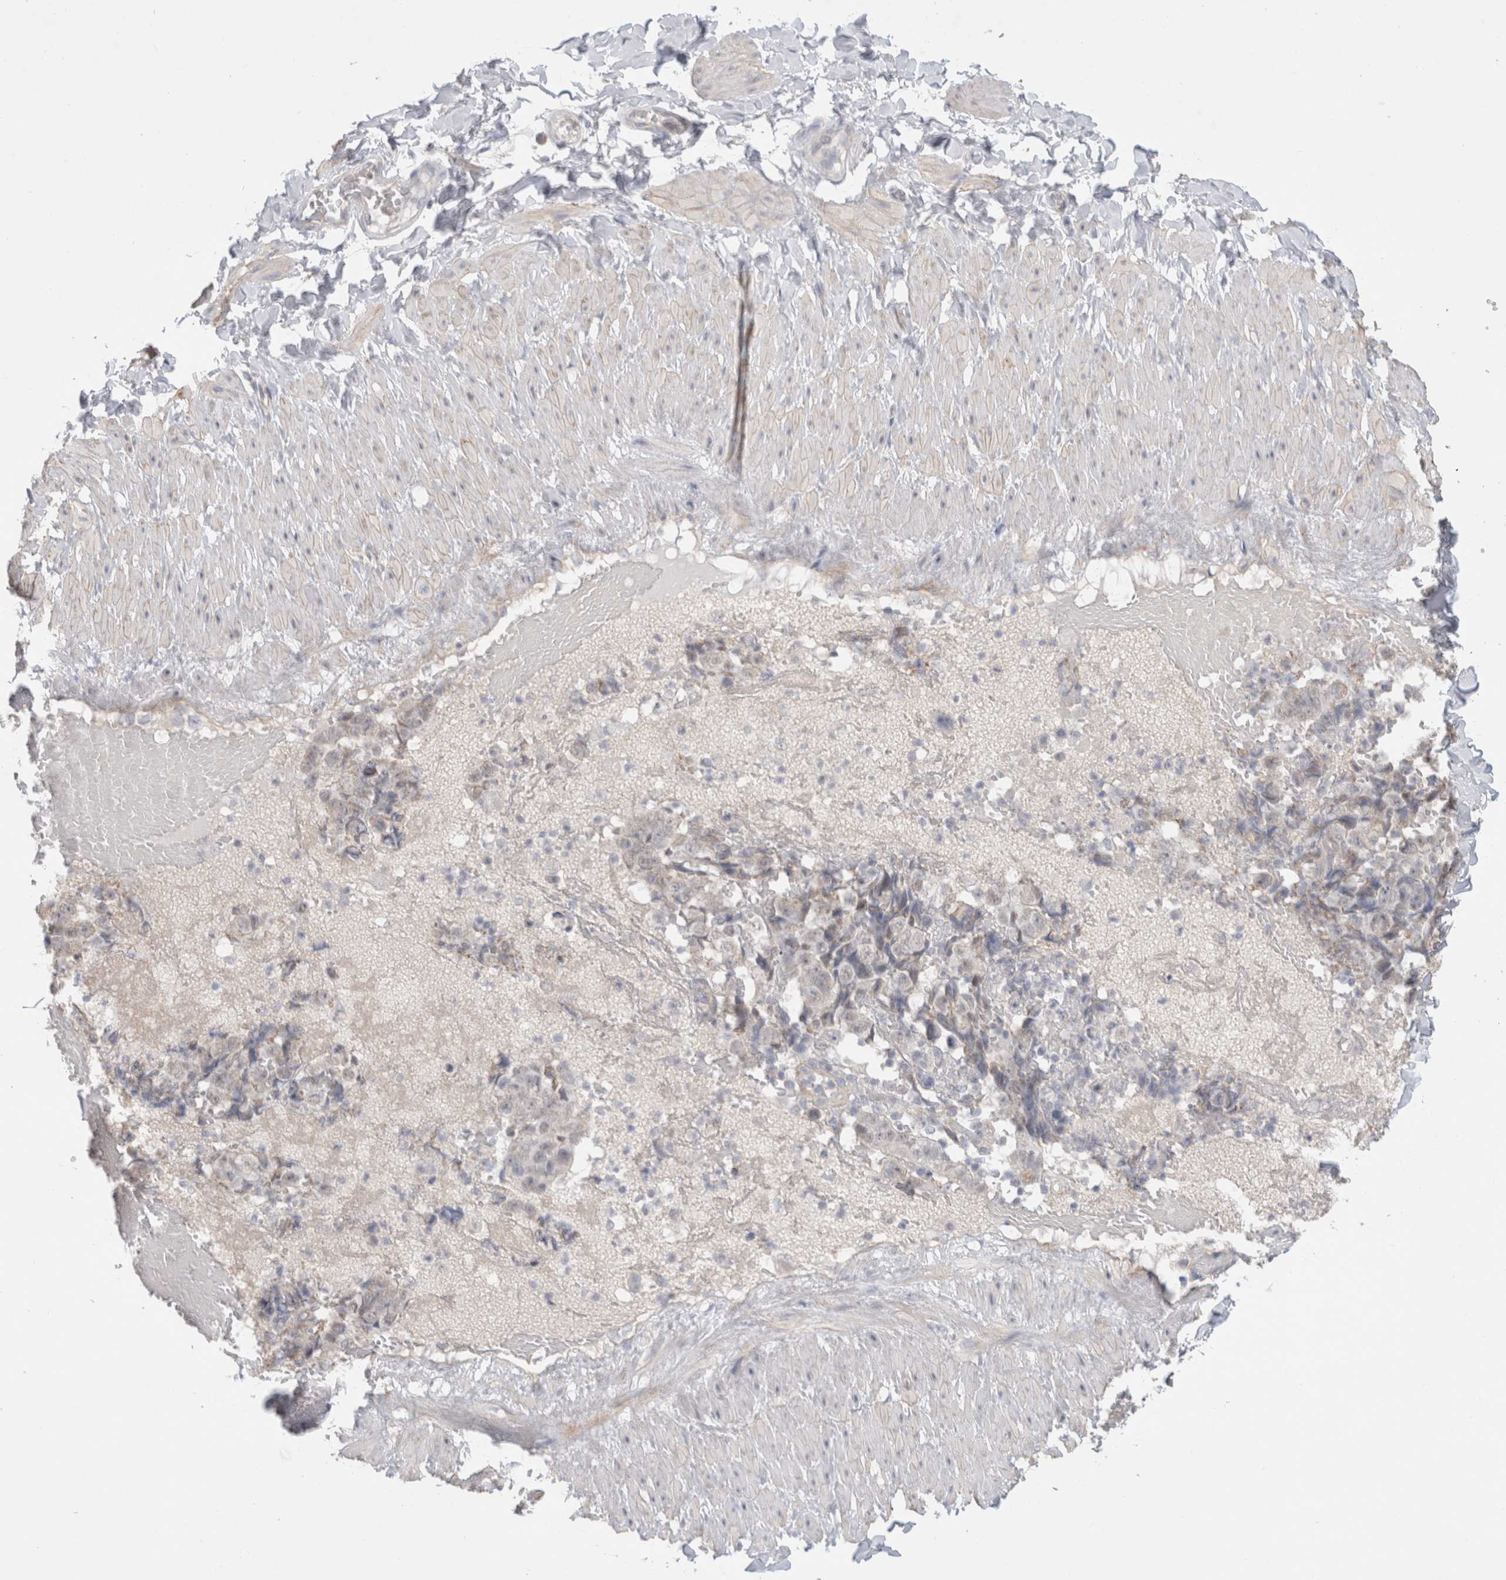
{"staining": {"intensity": "weak", "quantity": "25%-75%", "location": "cytoplasmic/membranous"}, "tissue": "soft tissue", "cell_type": "Fibroblasts", "image_type": "normal", "snomed": [{"axis": "morphology", "description": "Normal tissue, NOS"}, {"axis": "topography", "description": "Adipose tissue"}, {"axis": "topography", "description": "Vascular tissue"}, {"axis": "topography", "description": "Peripheral nerve tissue"}], "caption": "High-magnification brightfield microscopy of normal soft tissue stained with DAB (3,3'-diaminobenzidine) (brown) and counterstained with hematoxylin (blue). fibroblasts exhibit weak cytoplasmic/membranous positivity is appreciated in approximately25%-75% of cells. The staining was performed using DAB, with brown indicating positive protein expression. Nuclei are stained blue with hematoxylin.", "gene": "DMD", "patient": {"sex": "male", "age": 25}}